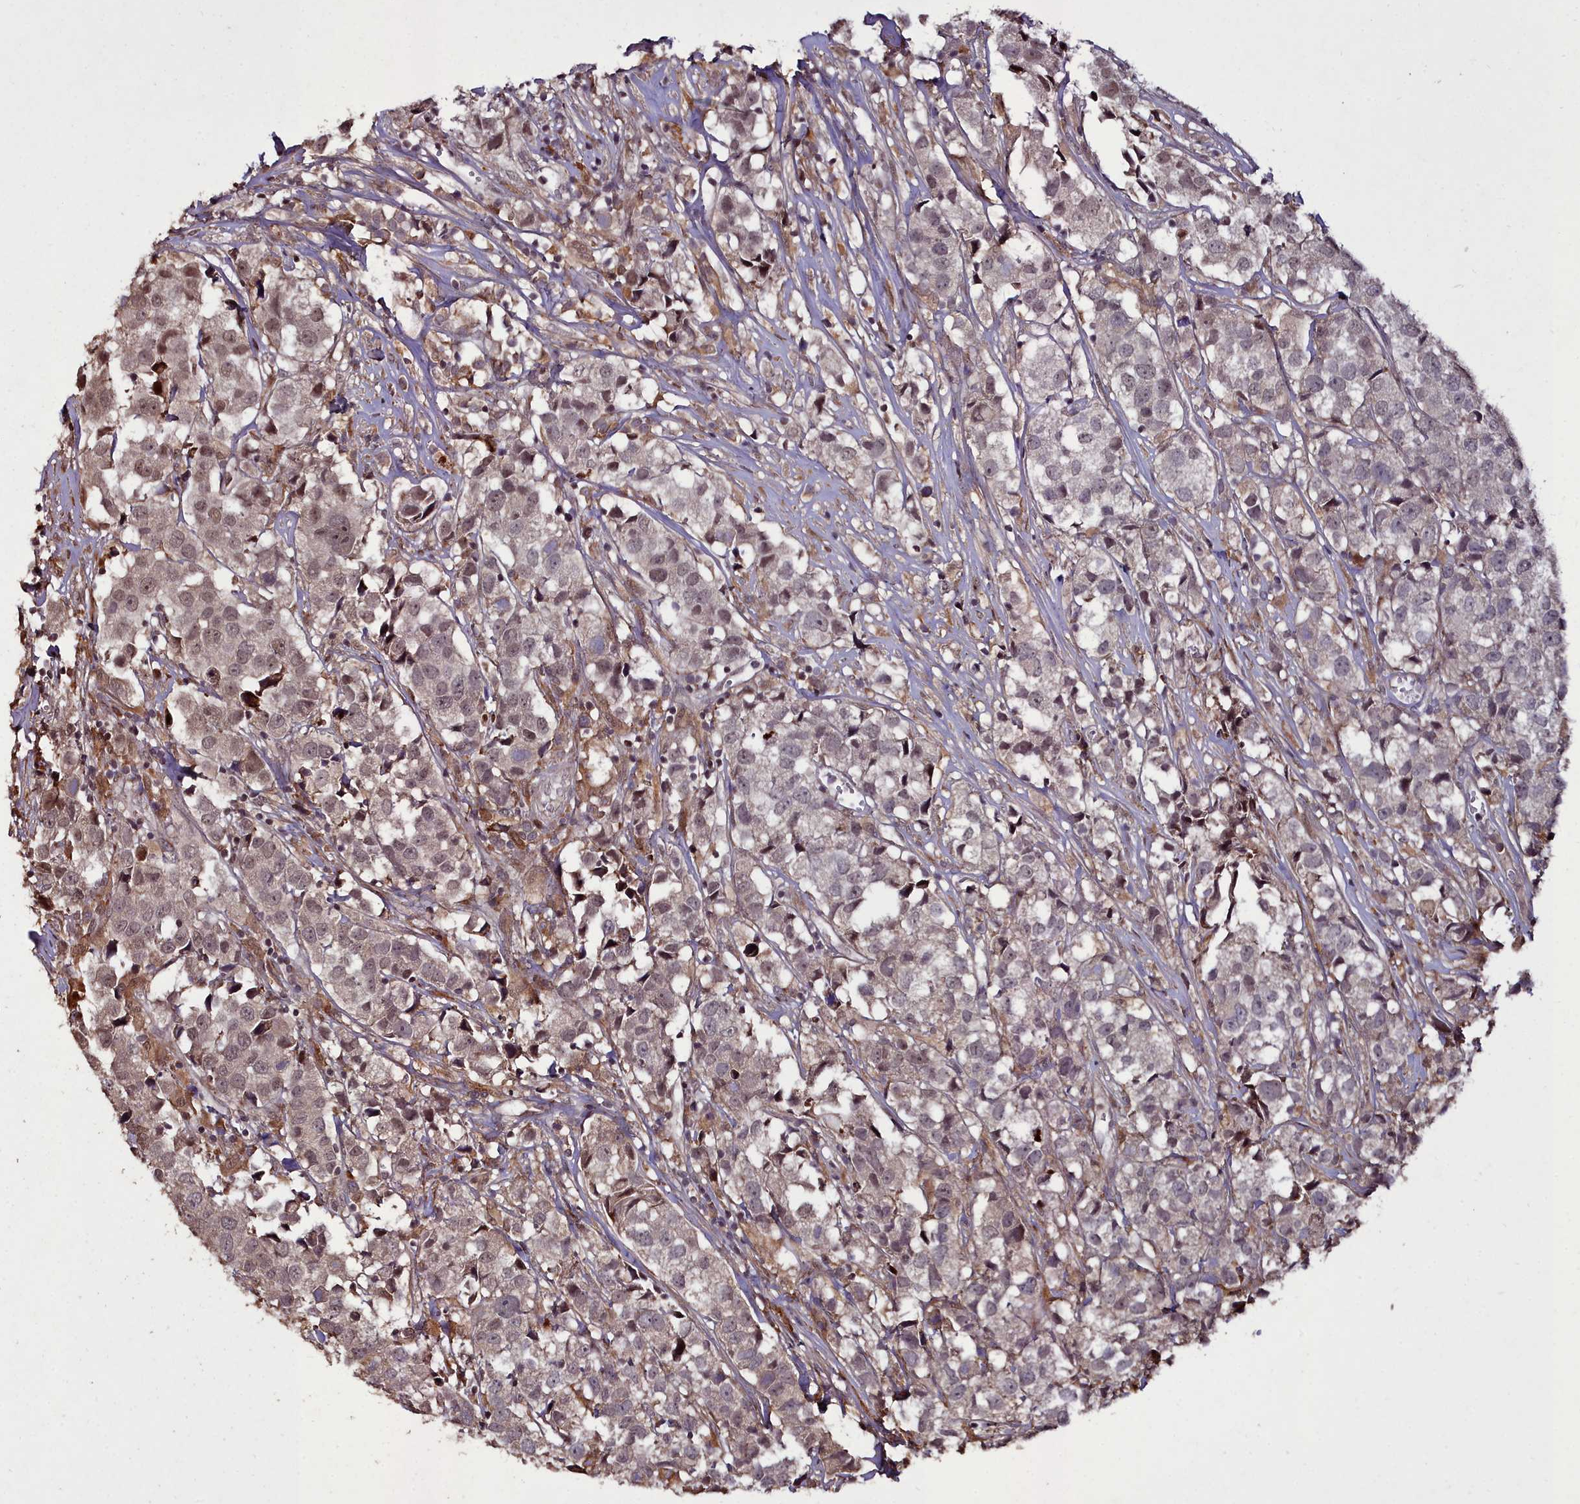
{"staining": {"intensity": "weak", "quantity": "<25%", "location": "nuclear"}, "tissue": "urothelial cancer", "cell_type": "Tumor cells", "image_type": "cancer", "snomed": [{"axis": "morphology", "description": "Urothelial carcinoma, High grade"}, {"axis": "topography", "description": "Urinary bladder"}], "caption": "This is an immunohistochemistry (IHC) photomicrograph of urothelial cancer. There is no positivity in tumor cells.", "gene": "CXXC1", "patient": {"sex": "female", "age": 75}}